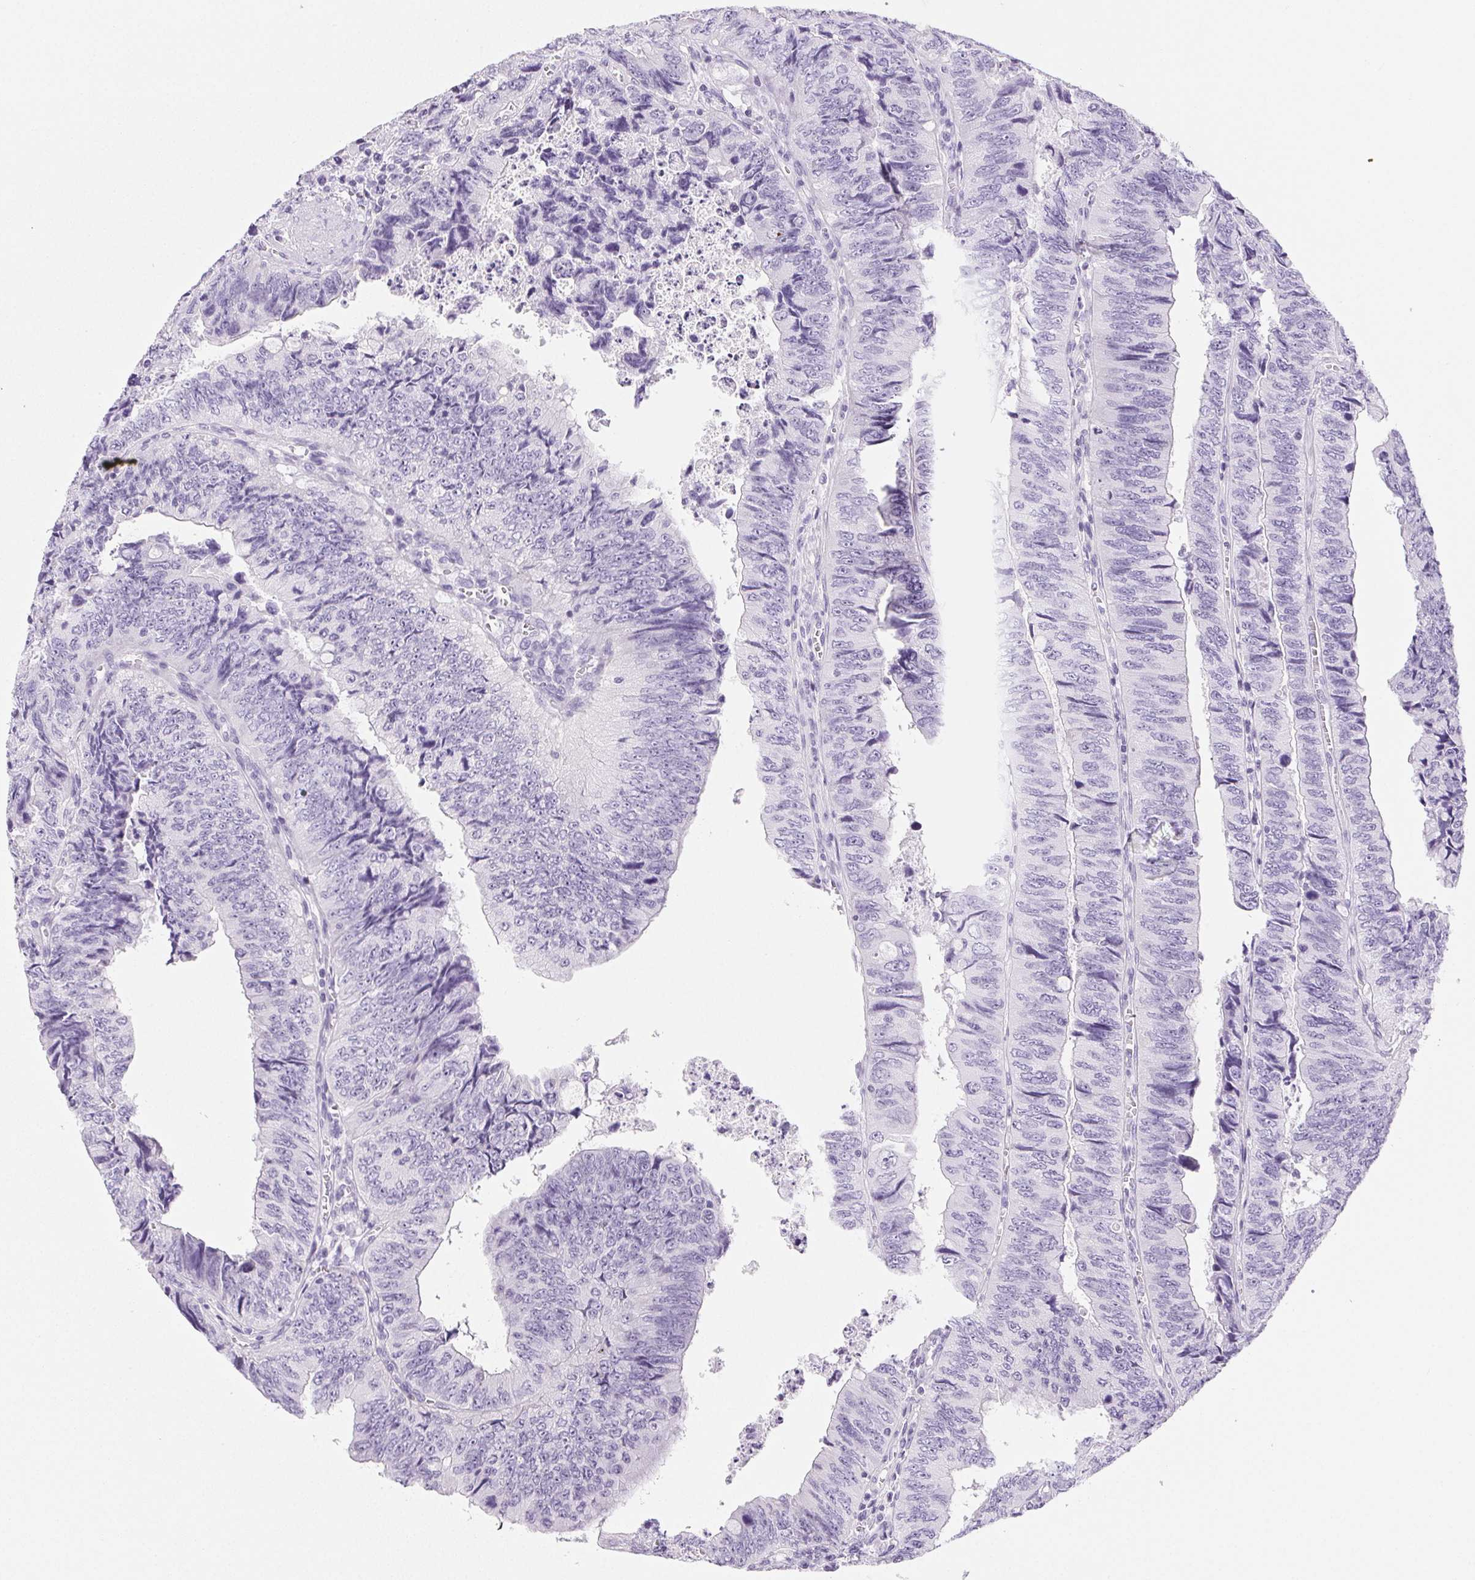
{"staining": {"intensity": "negative", "quantity": "none", "location": "none"}, "tissue": "colorectal cancer", "cell_type": "Tumor cells", "image_type": "cancer", "snomed": [{"axis": "morphology", "description": "Adenocarcinoma, NOS"}, {"axis": "topography", "description": "Colon"}], "caption": "Tumor cells are negative for brown protein staining in adenocarcinoma (colorectal).", "gene": "BEND2", "patient": {"sex": "female", "age": 84}}